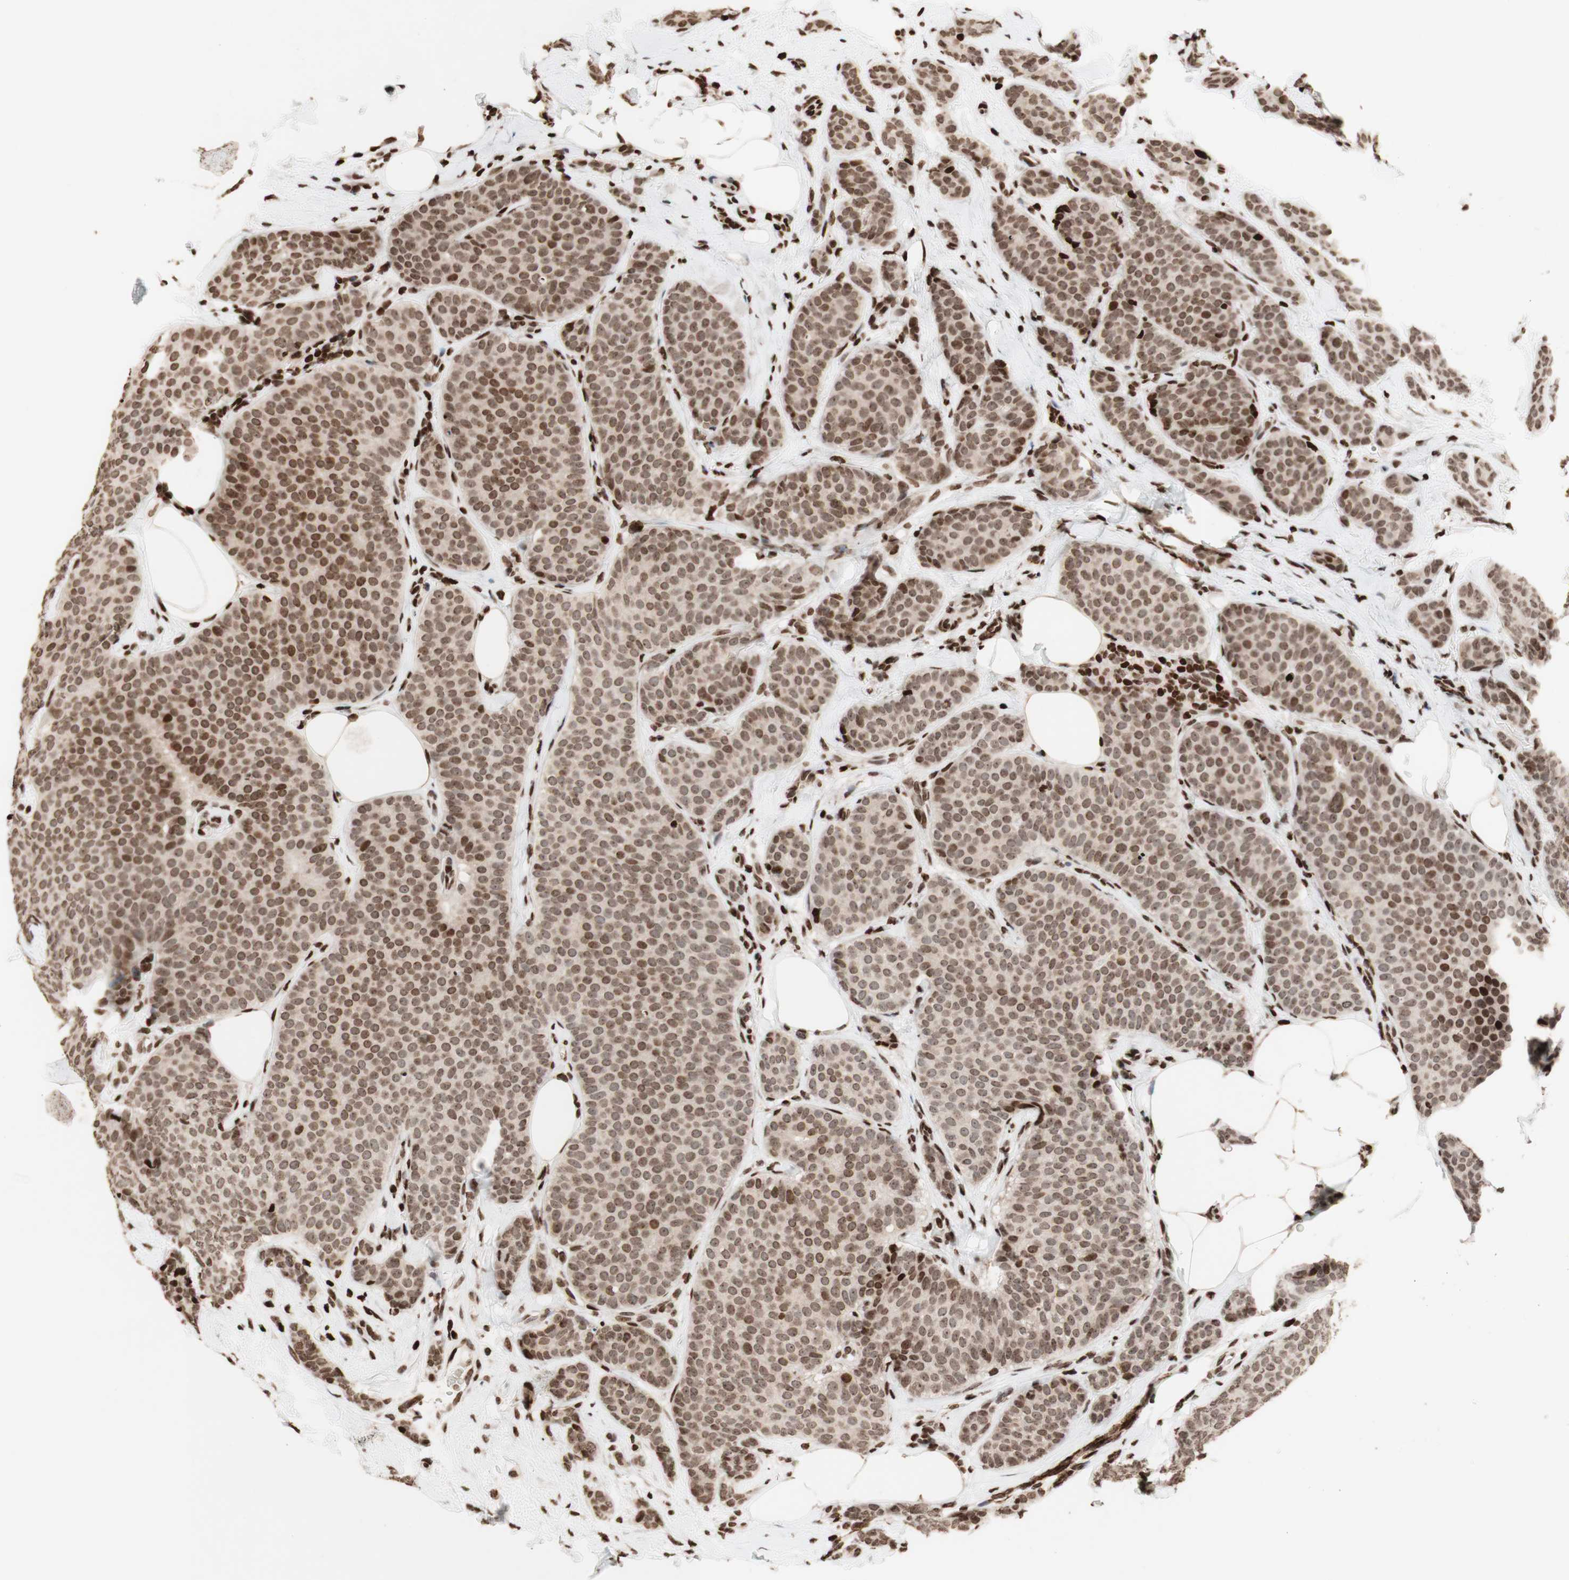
{"staining": {"intensity": "moderate", "quantity": "25%-75%", "location": "nuclear"}, "tissue": "breast cancer", "cell_type": "Tumor cells", "image_type": "cancer", "snomed": [{"axis": "morphology", "description": "Lobular carcinoma"}, {"axis": "topography", "description": "Skin"}, {"axis": "topography", "description": "Breast"}], "caption": "Protein staining of breast cancer tissue reveals moderate nuclear expression in about 25%-75% of tumor cells.", "gene": "NCAPD2", "patient": {"sex": "female", "age": 46}}